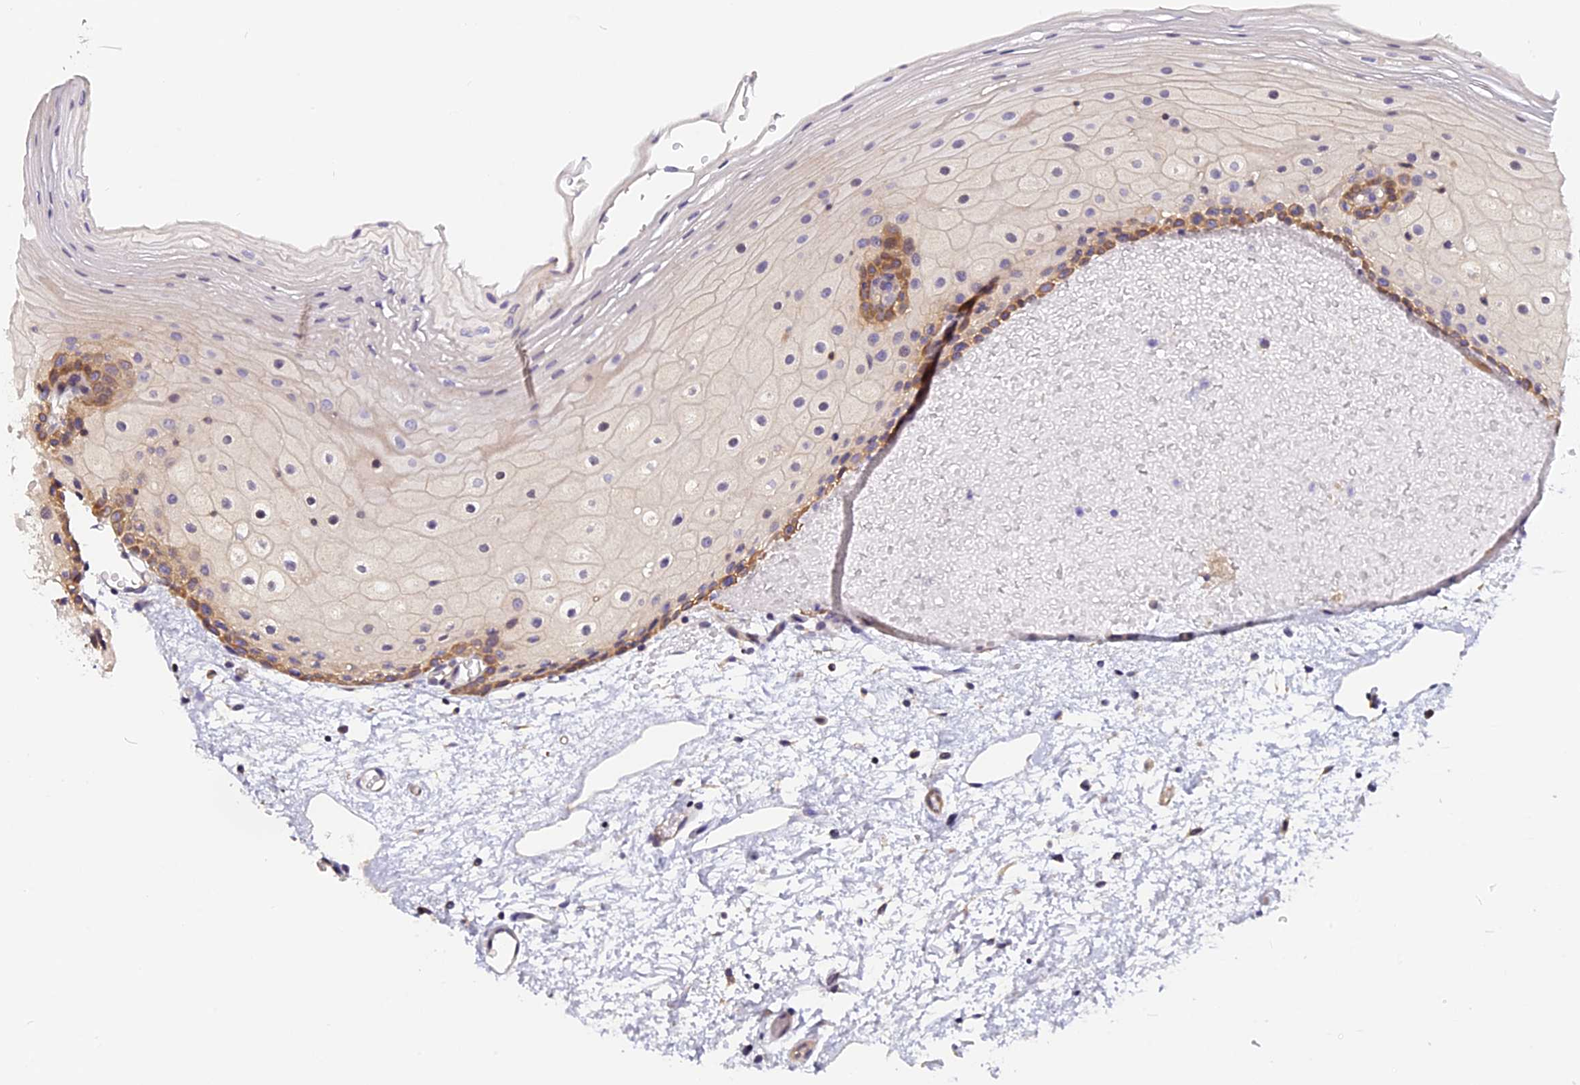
{"staining": {"intensity": "moderate", "quantity": "<25%", "location": "cytoplasmic/membranous"}, "tissue": "oral mucosa", "cell_type": "Squamous epithelial cells", "image_type": "normal", "snomed": [{"axis": "morphology", "description": "Normal tissue, NOS"}, {"axis": "topography", "description": "Oral tissue"}], "caption": "Immunohistochemistry (IHC) (DAB (3,3'-diaminobenzidine)) staining of benign human oral mucosa exhibits moderate cytoplasmic/membranous protein positivity in about <25% of squamous epithelial cells. (Brightfield microscopy of DAB IHC at high magnification).", "gene": "FAM98C", "patient": {"sex": "female", "age": 70}}